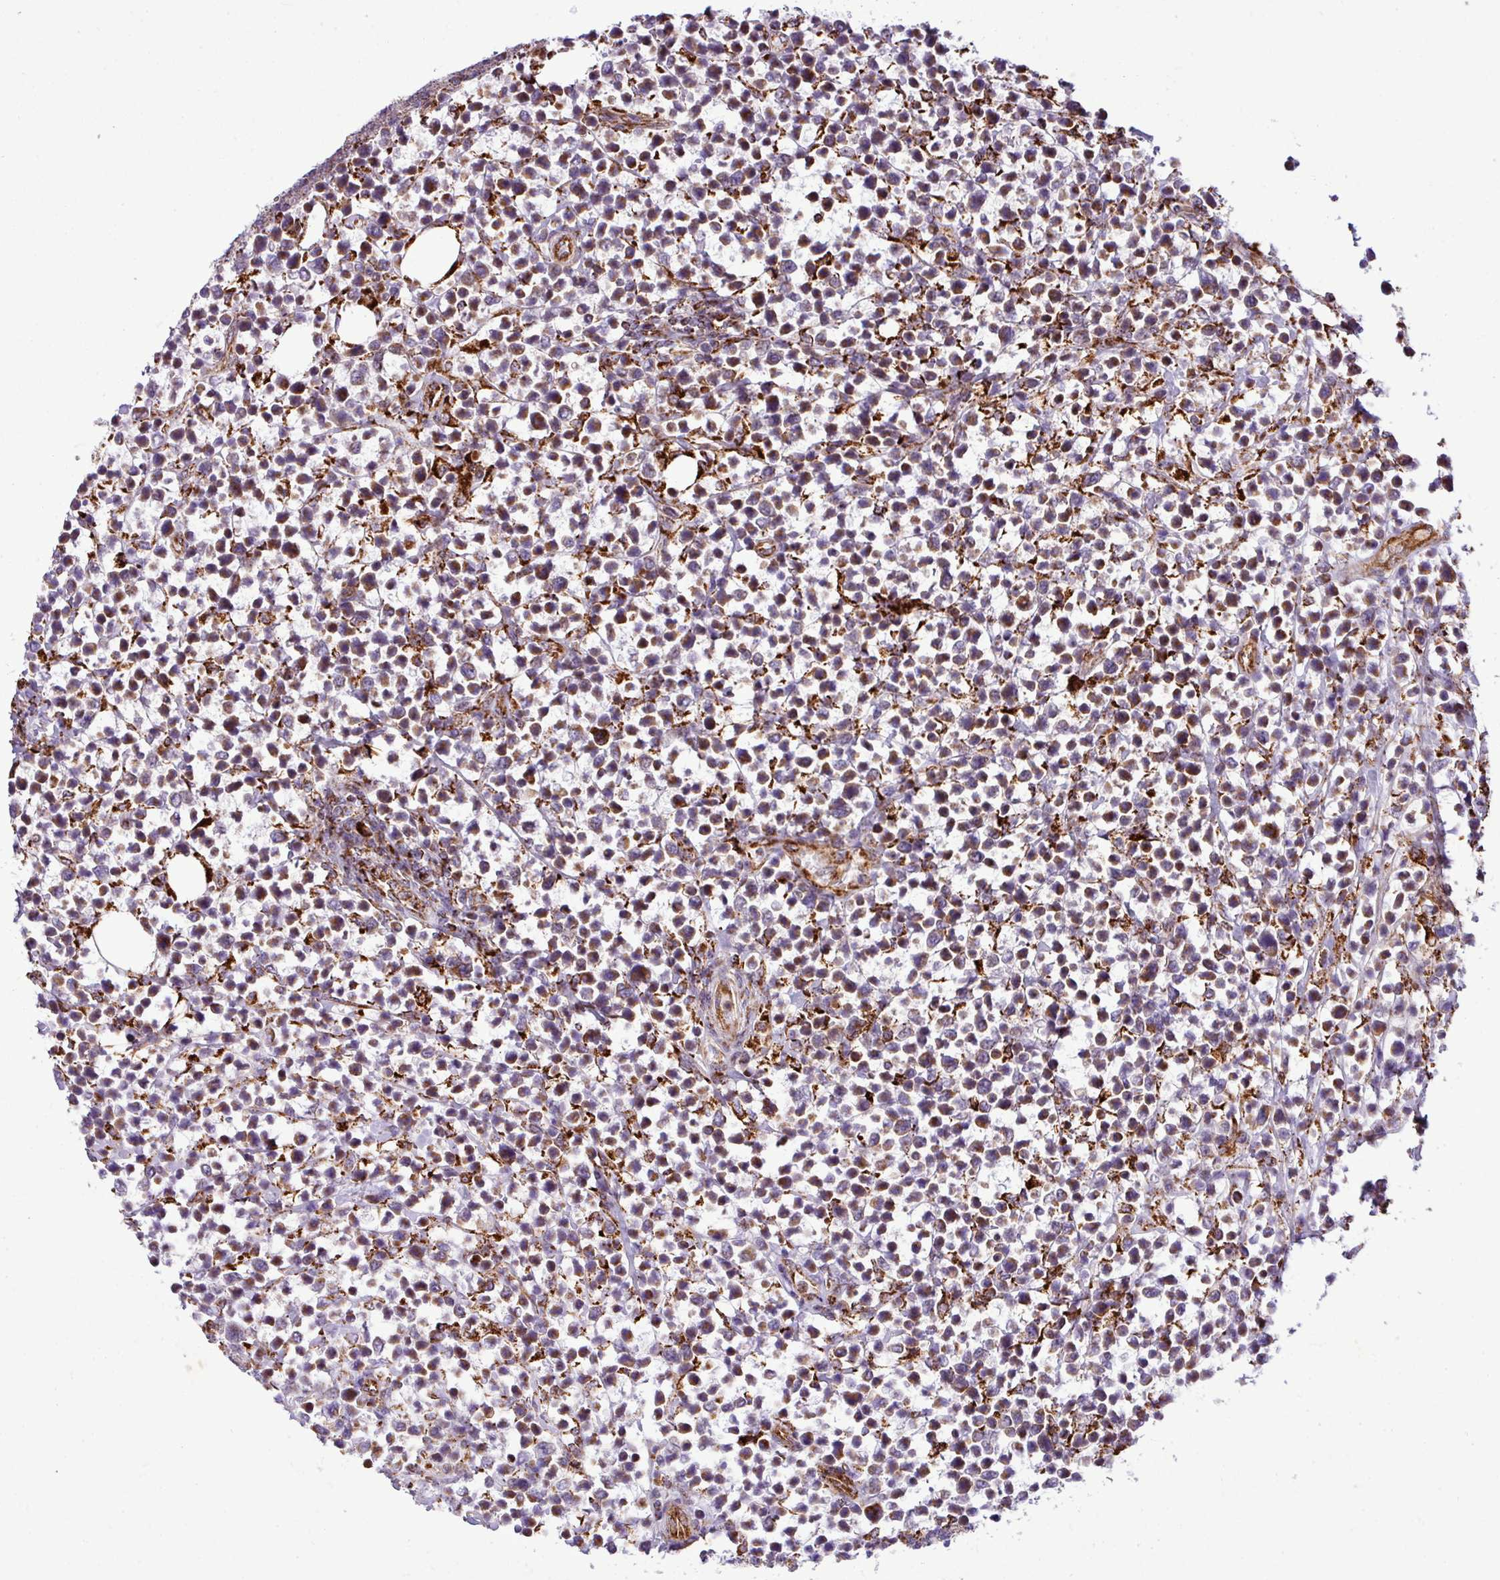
{"staining": {"intensity": "moderate", "quantity": "25%-75%", "location": "cytoplasmic/membranous"}, "tissue": "lymphoma", "cell_type": "Tumor cells", "image_type": "cancer", "snomed": [{"axis": "morphology", "description": "Malignant lymphoma, non-Hodgkin's type, Low grade"}, {"axis": "topography", "description": "Lymph node"}], "caption": "IHC image of neoplastic tissue: human low-grade malignant lymphoma, non-Hodgkin's type stained using immunohistochemistry (IHC) demonstrates medium levels of moderate protein expression localized specifically in the cytoplasmic/membranous of tumor cells, appearing as a cytoplasmic/membranous brown color.", "gene": "ZNF569", "patient": {"sex": "male", "age": 60}}